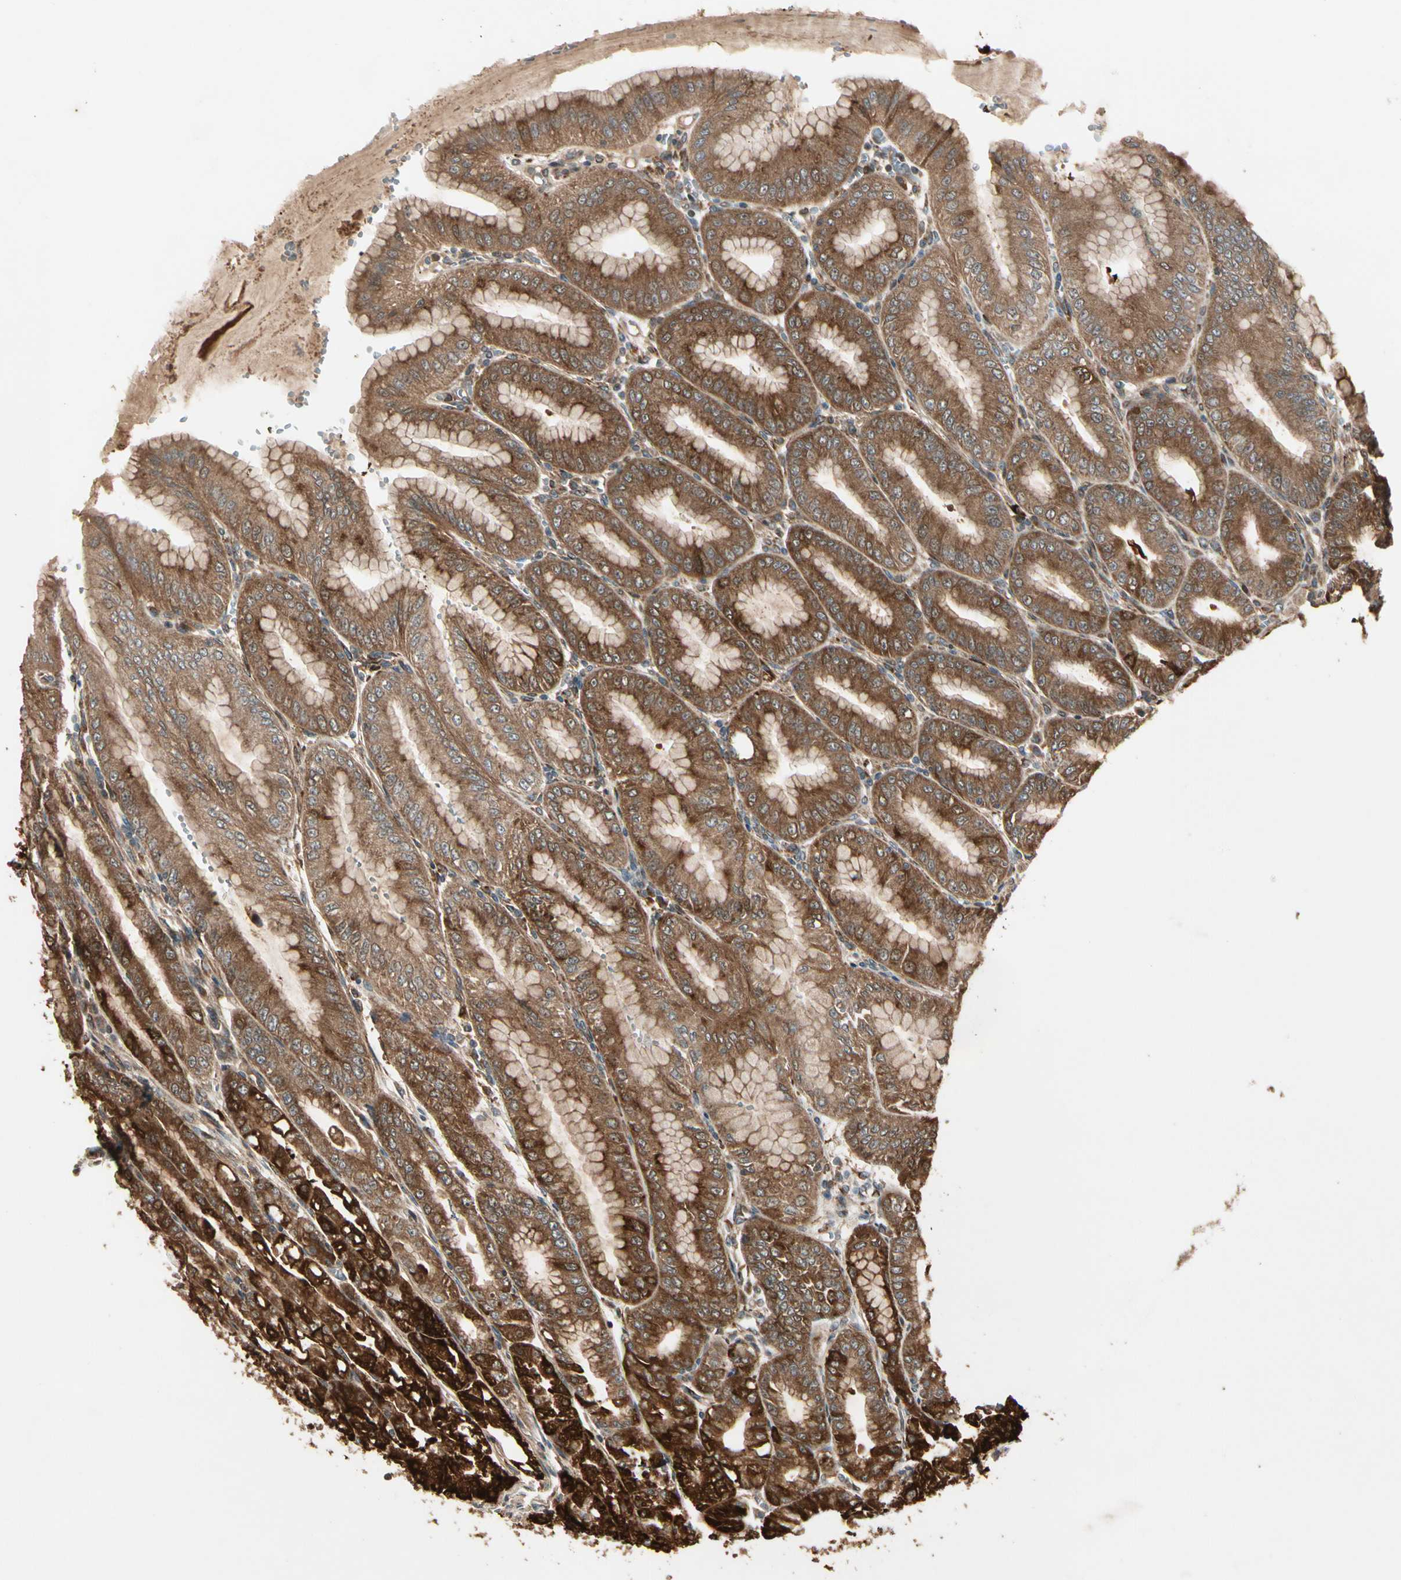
{"staining": {"intensity": "strong", "quantity": ">75%", "location": "cytoplasmic/membranous"}, "tissue": "stomach", "cell_type": "Glandular cells", "image_type": "normal", "snomed": [{"axis": "morphology", "description": "Normal tissue, NOS"}, {"axis": "topography", "description": "Stomach, lower"}], "caption": "Brown immunohistochemical staining in unremarkable human stomach displays strong cytoplasmic/membranous staining in approximately >75% of glandular cells.", "gene": "GLUL", "patient": {"sex": "male", "age": 71}}